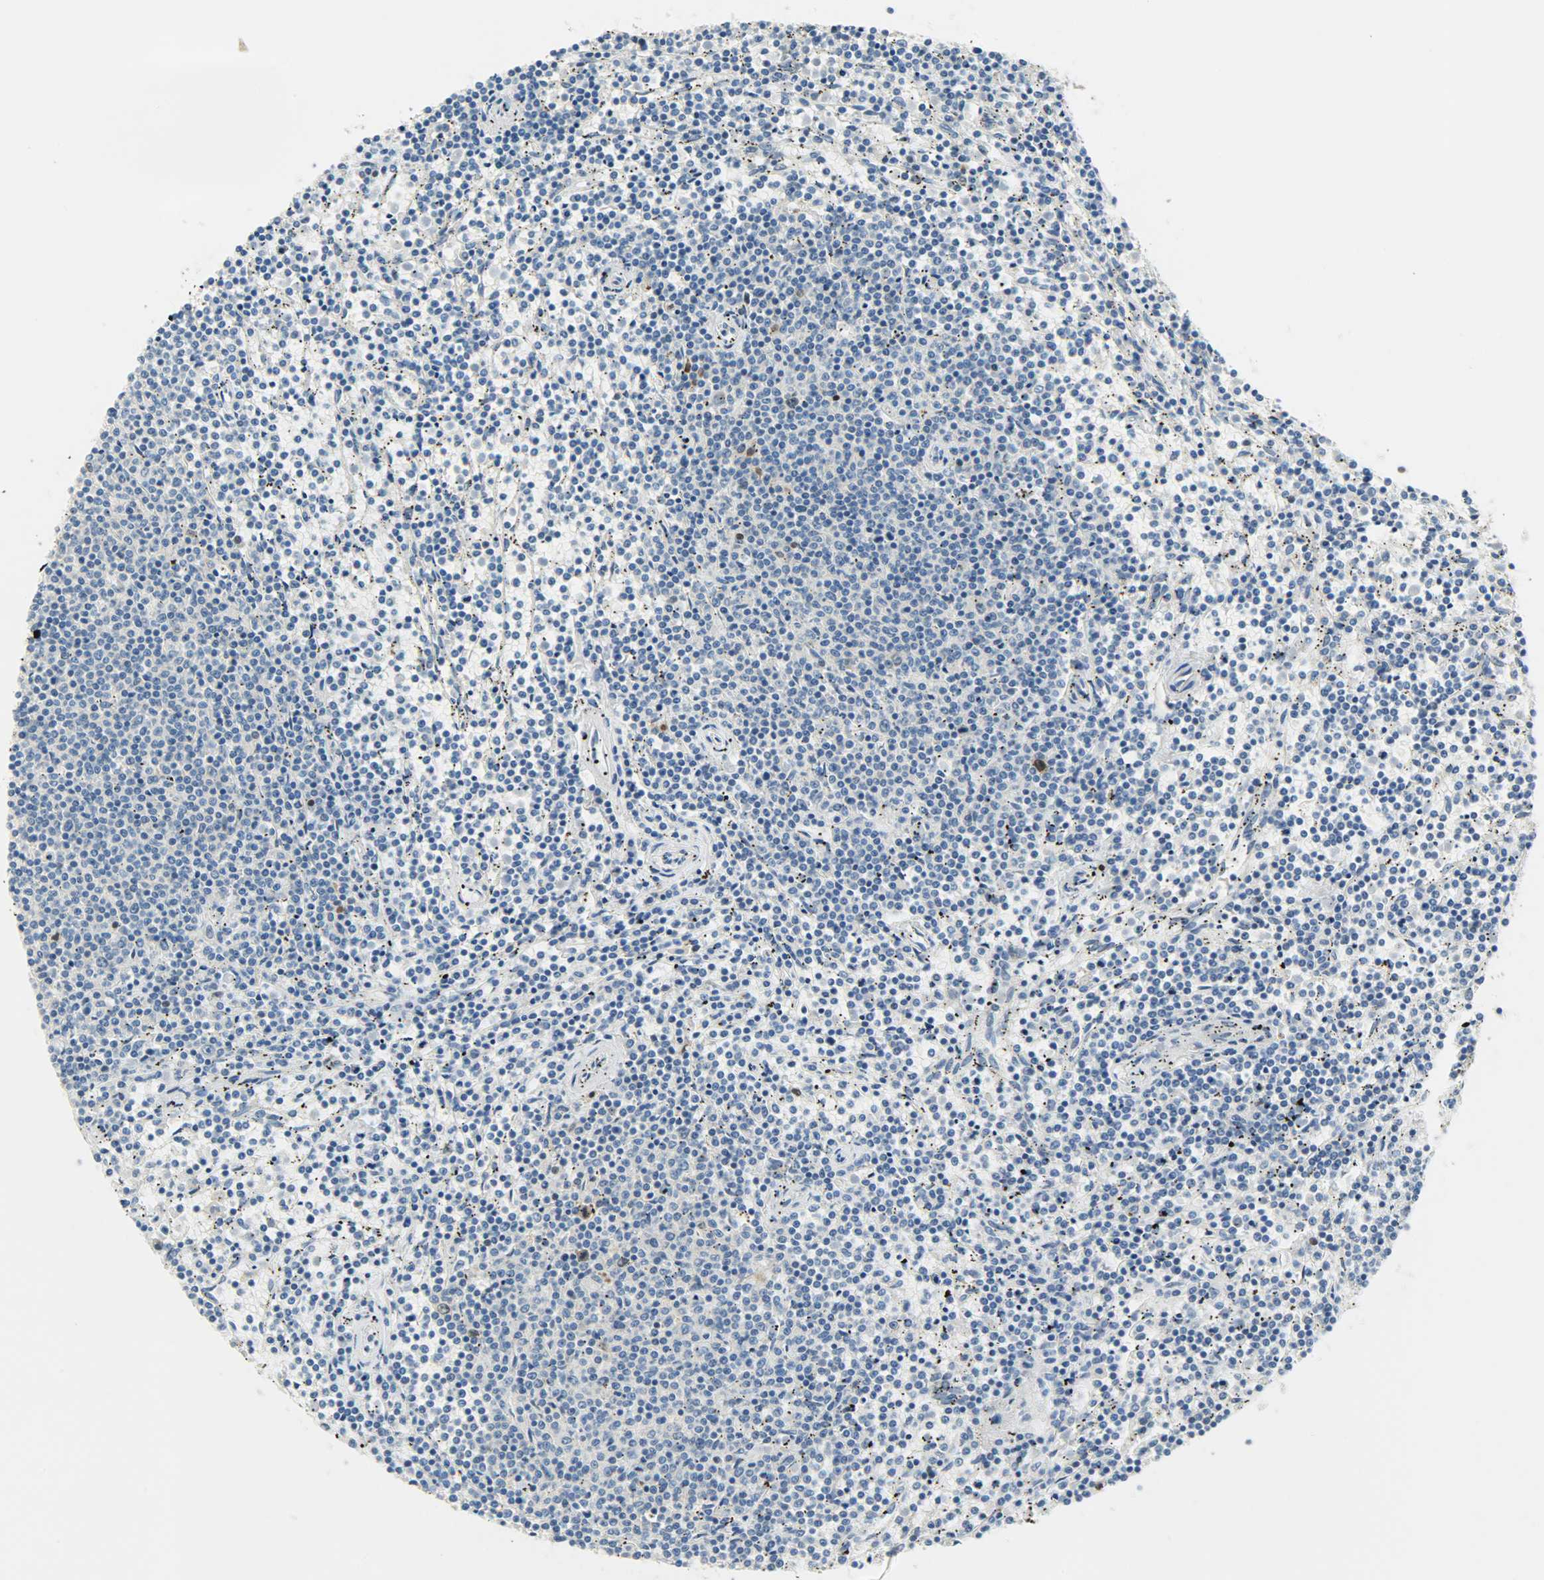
{"staining": {"intensity": "negative", "quantity": "none", "location": "none"}, "tissue": "lymphoma", "cell_type": "Tumor cells", "image_type": "cancer", "snomed": [{"axis": "morphology", "description": "Malignant lymphoma, non-Hodgkin's type, Low grade"}, {"axis": "topography", "description": "Spleen"}], "caption": "Histopathology image shows no protein positivity in tumor cells of low-grade malignant lymphoma, non-Hodgkin's type tissue.", "gene": "JUNB", "patient": {"sex": "female", "age": 50}}